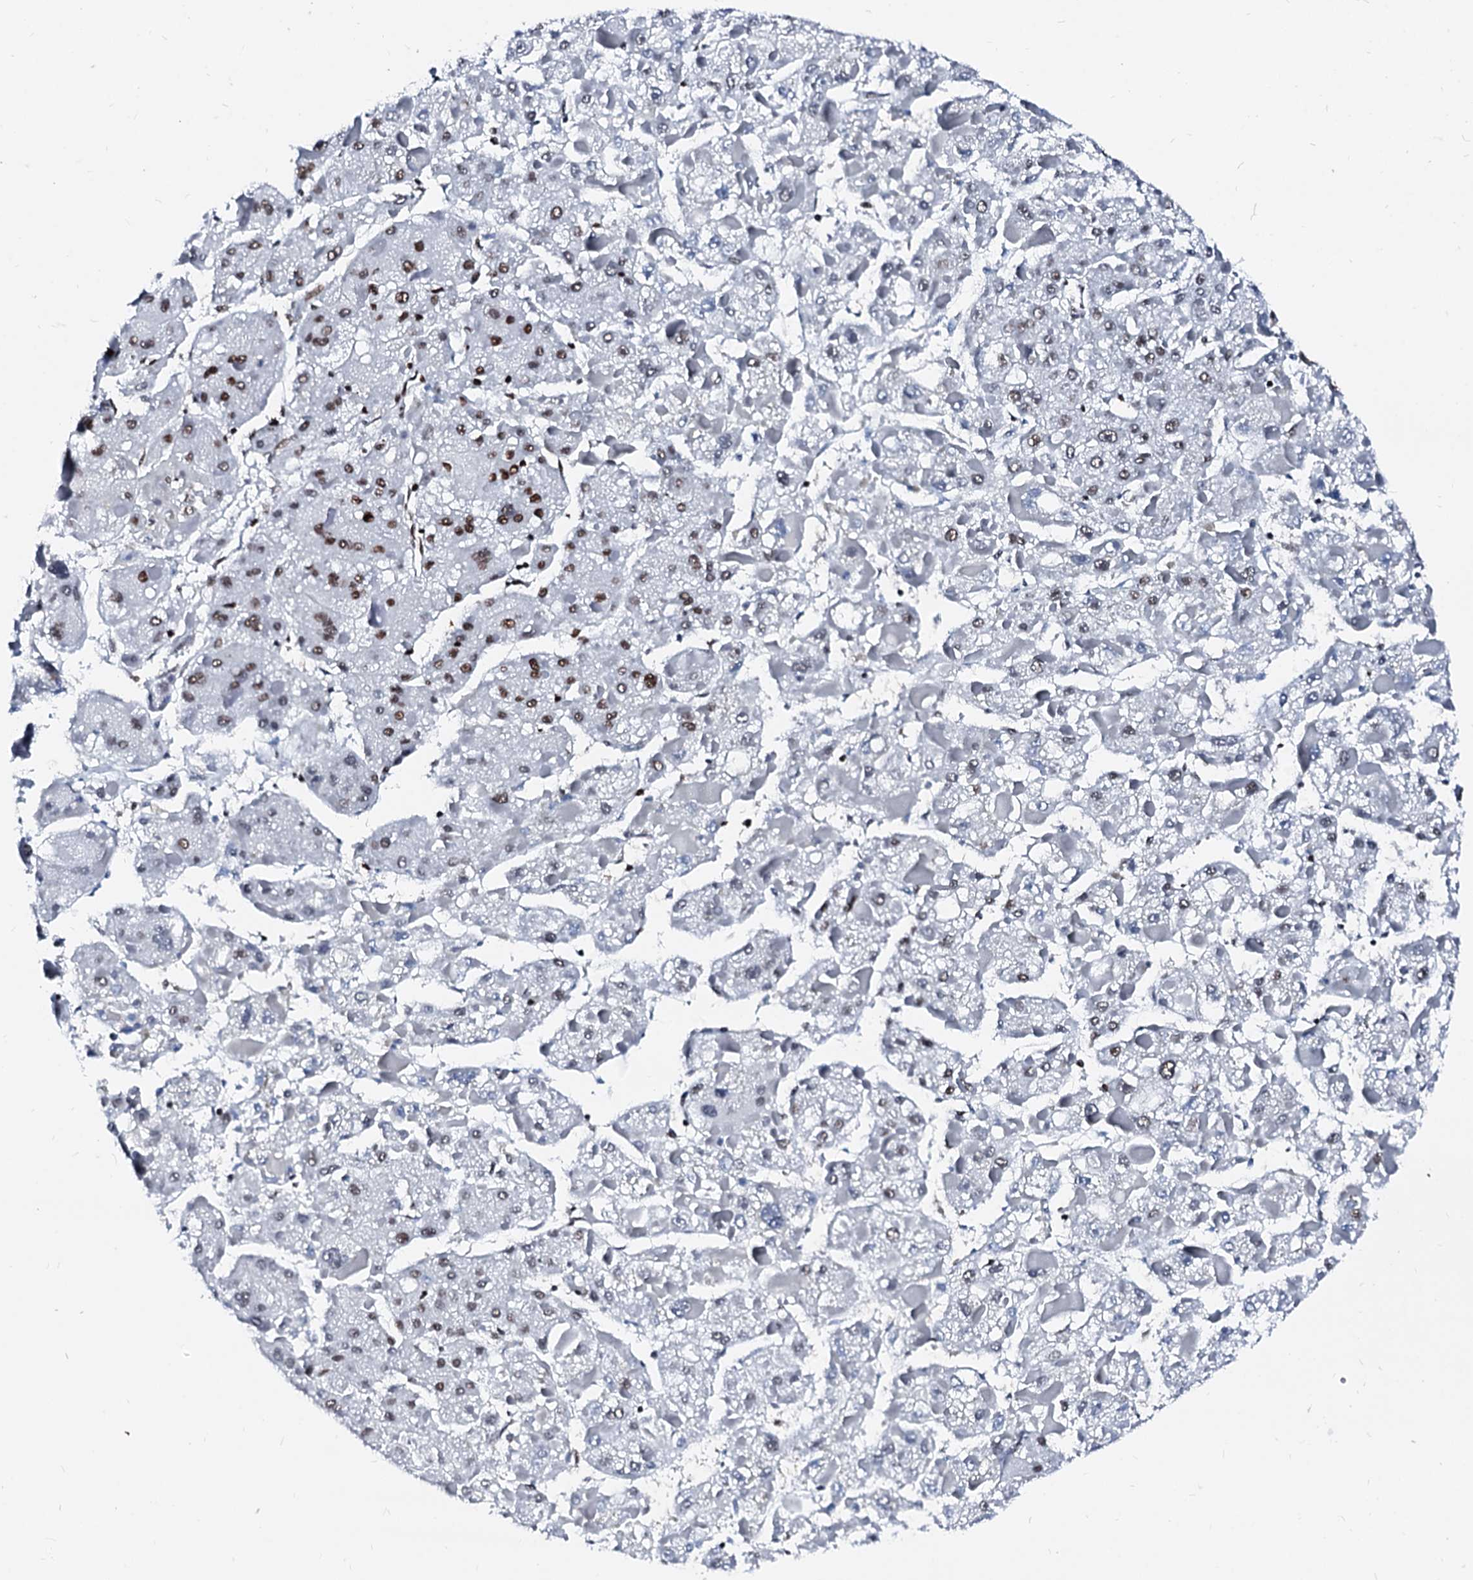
{"staining": {"intensity": "moderate", "quantity": "<25%", "location": "nuclear"}, "tissue": "liver cancer", "cell_type": "Tumor cells", "image_type": "cancer", "snomed": [{"axis": "morphology", "description": "Carcinoma, Hepatocellular, NOS"}, {"axis": "topography", "description": "Liver"}], "caption": "Liver cancer (hepatocellular carcinoma) stained for a protein reveals moderate nuclear positivity in tumor cells.", "gene": "RALY", "patient": {"sex": "female", "age": 73}}